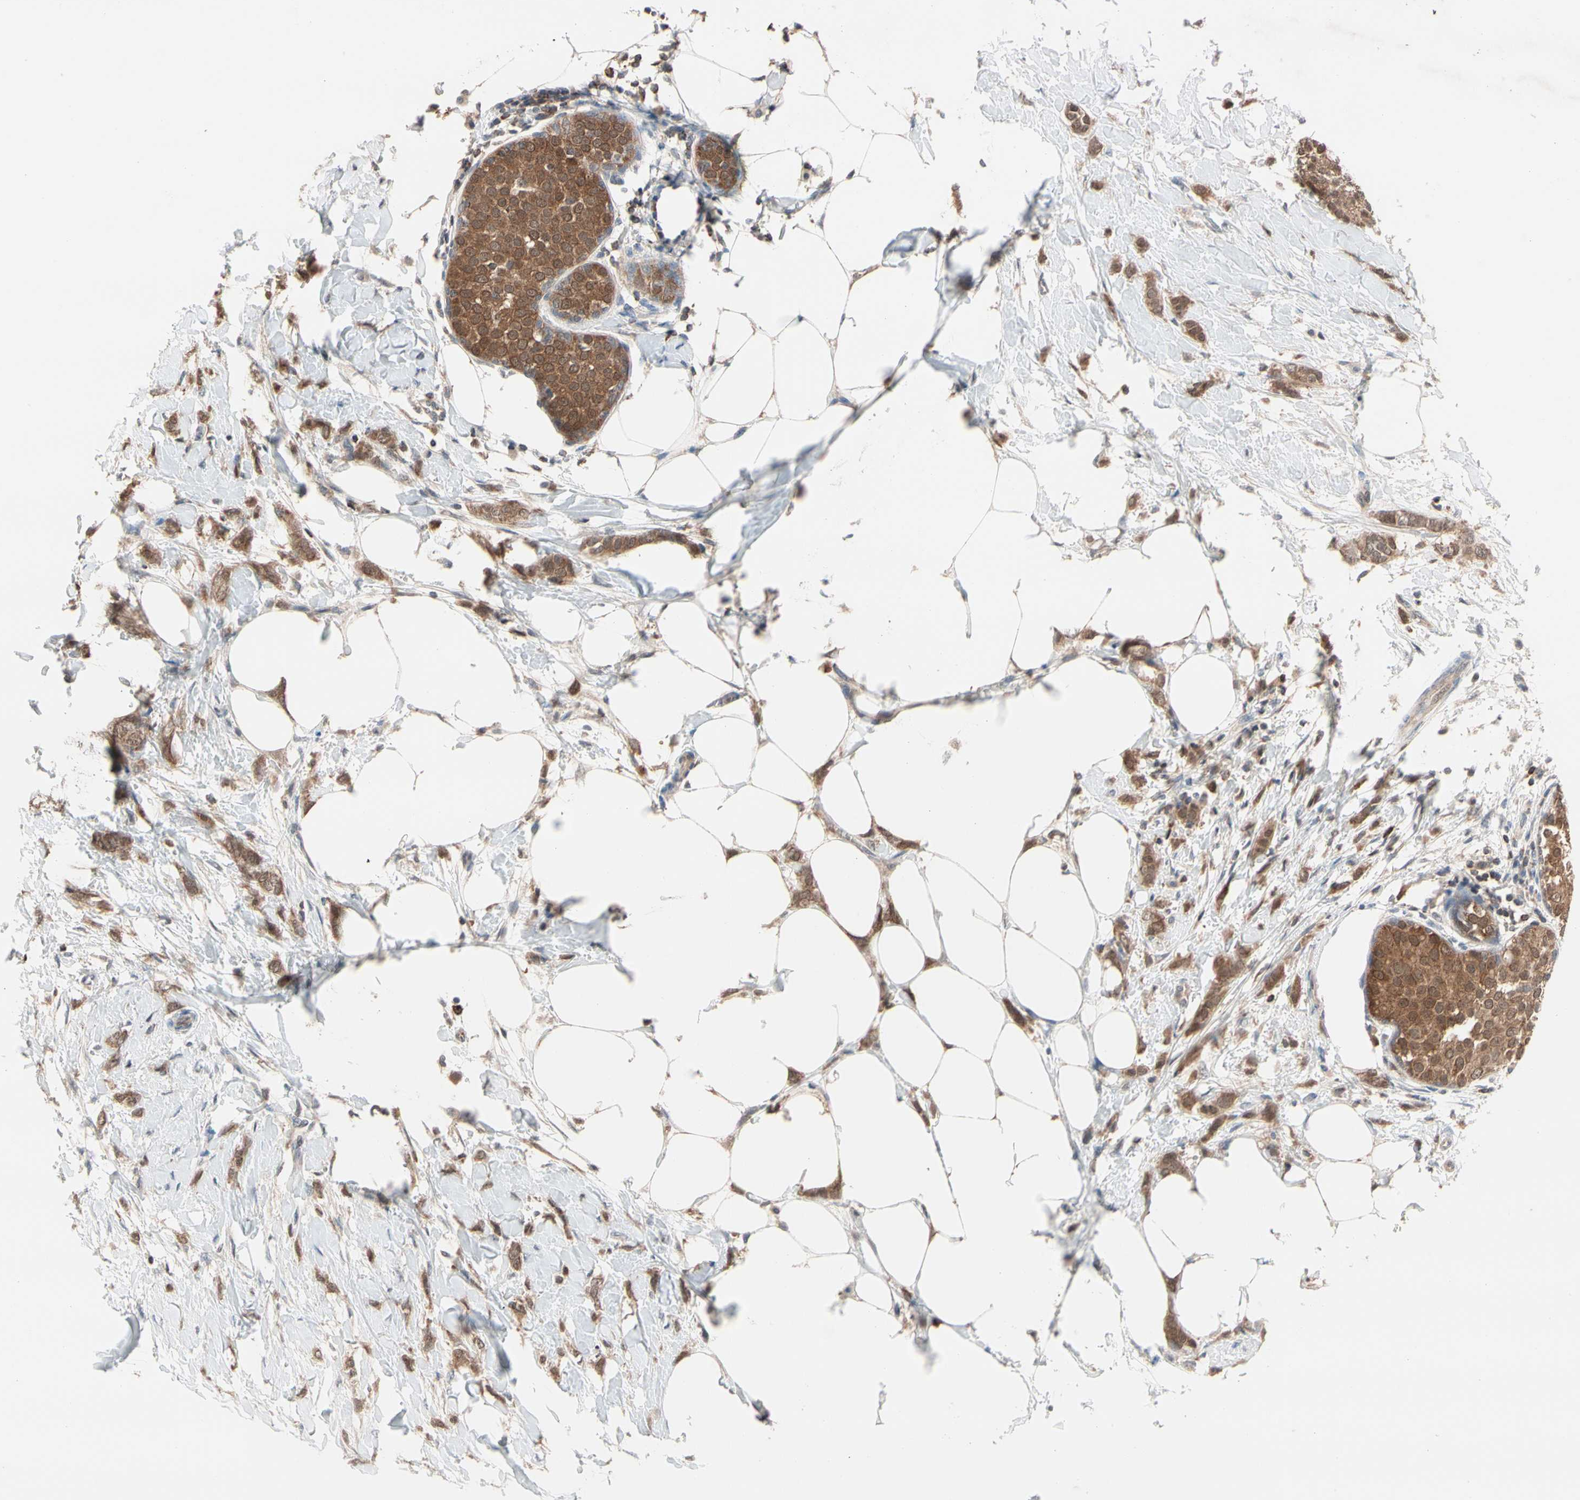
{"staining": {"intensity": "moderate", "quantity": ">75%", "location": "cytoplasmic/membranous"}, "tissue": "breast cancer", "cell_type": "Tumor cells", "image_type": "cancer", "snomed": [{"axis": "morphology", "description": "Lobular carcinoma, in situ"}, {"axis": "morphology", "description": "Lobular carcinoma"}, {"axis": "topography", "description": "Breast"}], "caption": "Immunohistochemistry of breast cancer (lobular carcinoma in situ) displays medium levels of moderate cytoplasmic/membranous staining in approximately >75% of tumor cells.", "gene": "MTHFS", "patient": {"sex": "female", "age": 41}}